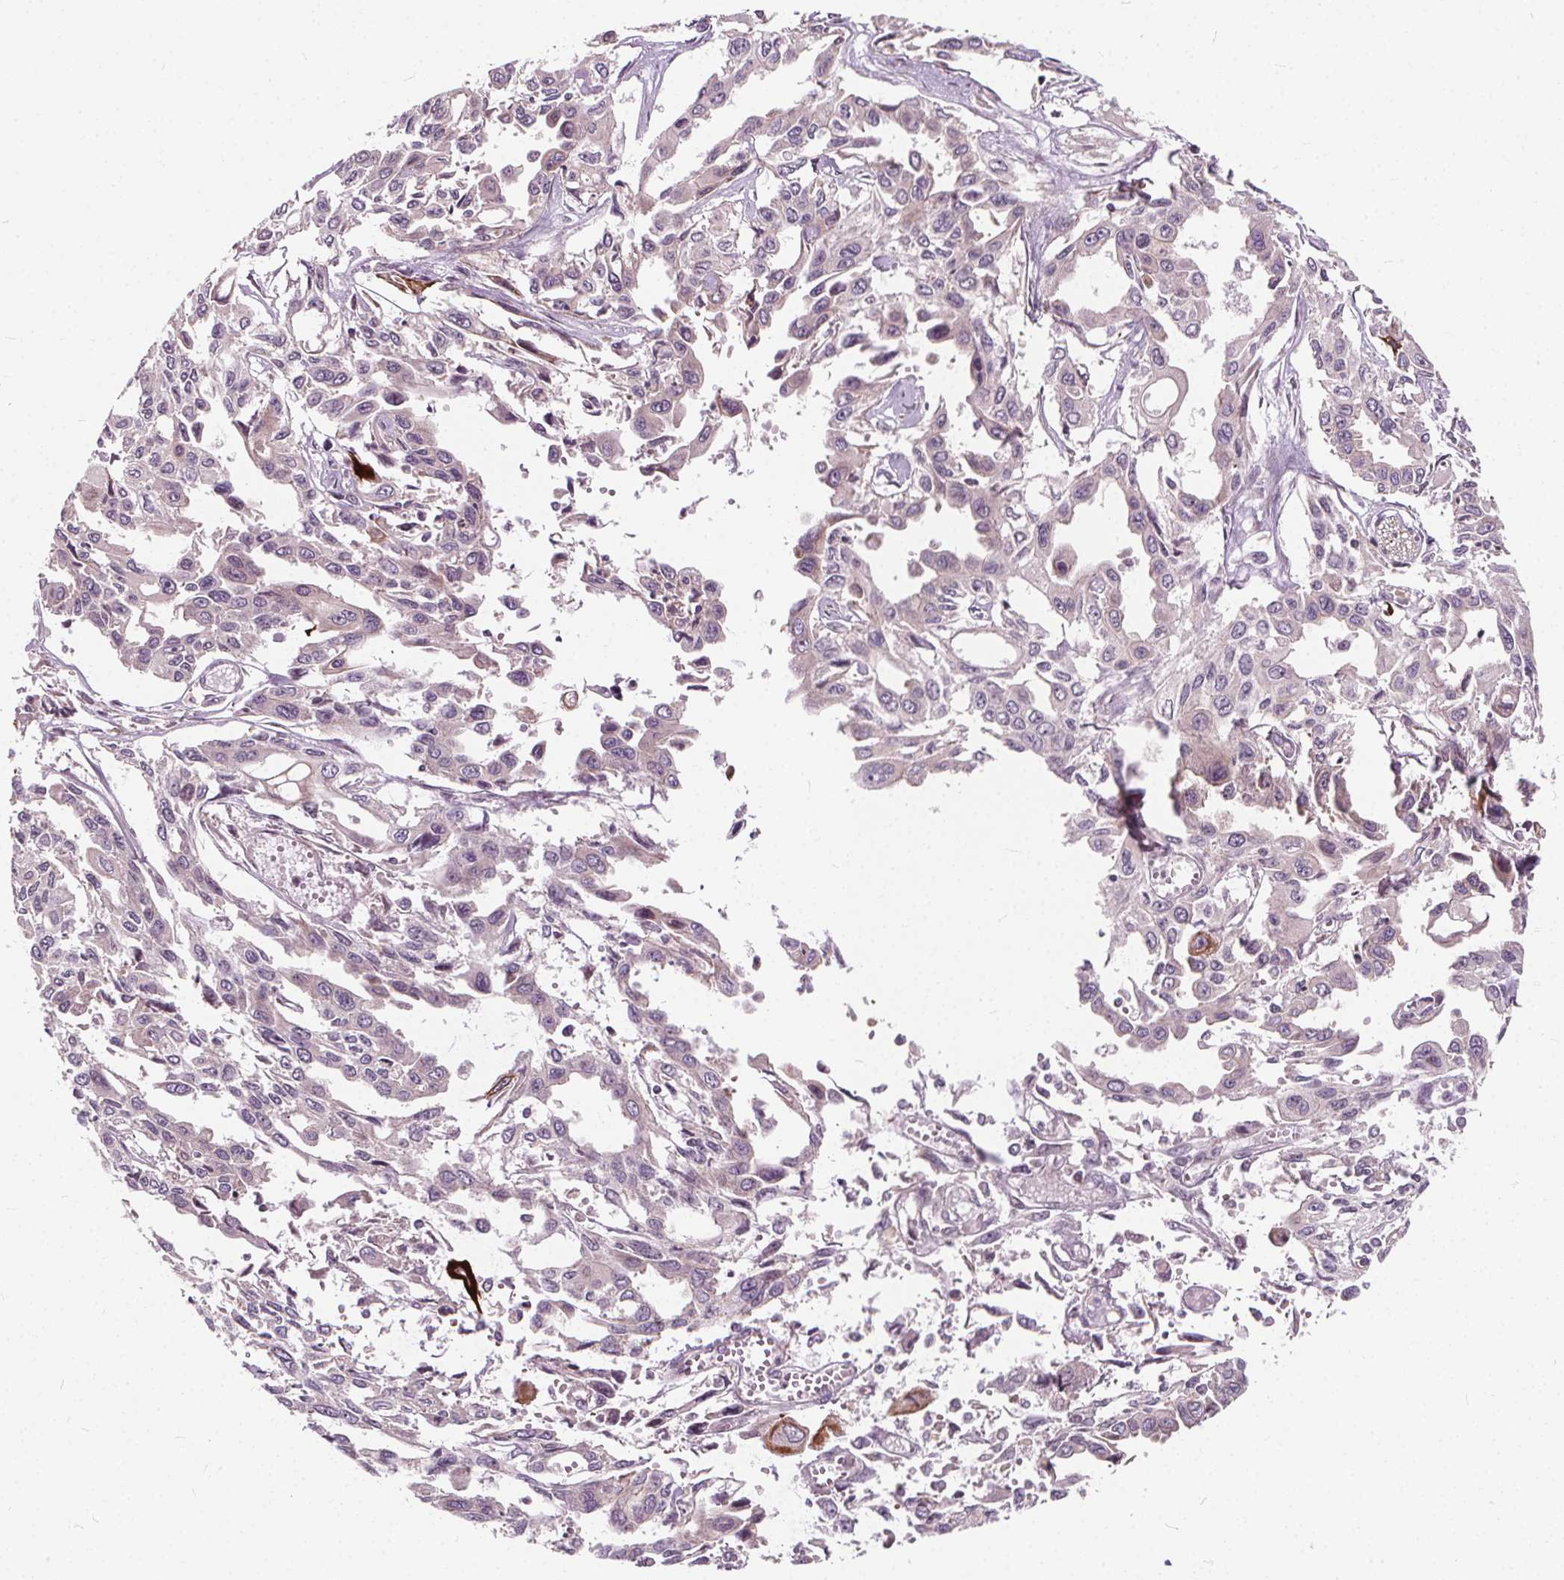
{"staining": {"intensity": "negative", "quantity": "none", "location": "none"}, "tissue": "pancreatic cancer", "cell_type": "Tumor cells", "image_type": "cancer", "snomed": [{"axis": "morphology", "description": "Adenocarcinoma, NOS"}, {"axis": "topography", "description": "Pancreas"}], "caption": "An immunohistochemistry (IHC) photomicrograph of adenocarcinoma (pancreatic) is shown. There is no staining in tumor cells of adenocarcinoma (pancreatic). (Immunohistochemistry (ihc), brightfield microscopy, high magnification).", "gene": "INPP5E", "patient": {"sex": "female", "age": 55}}